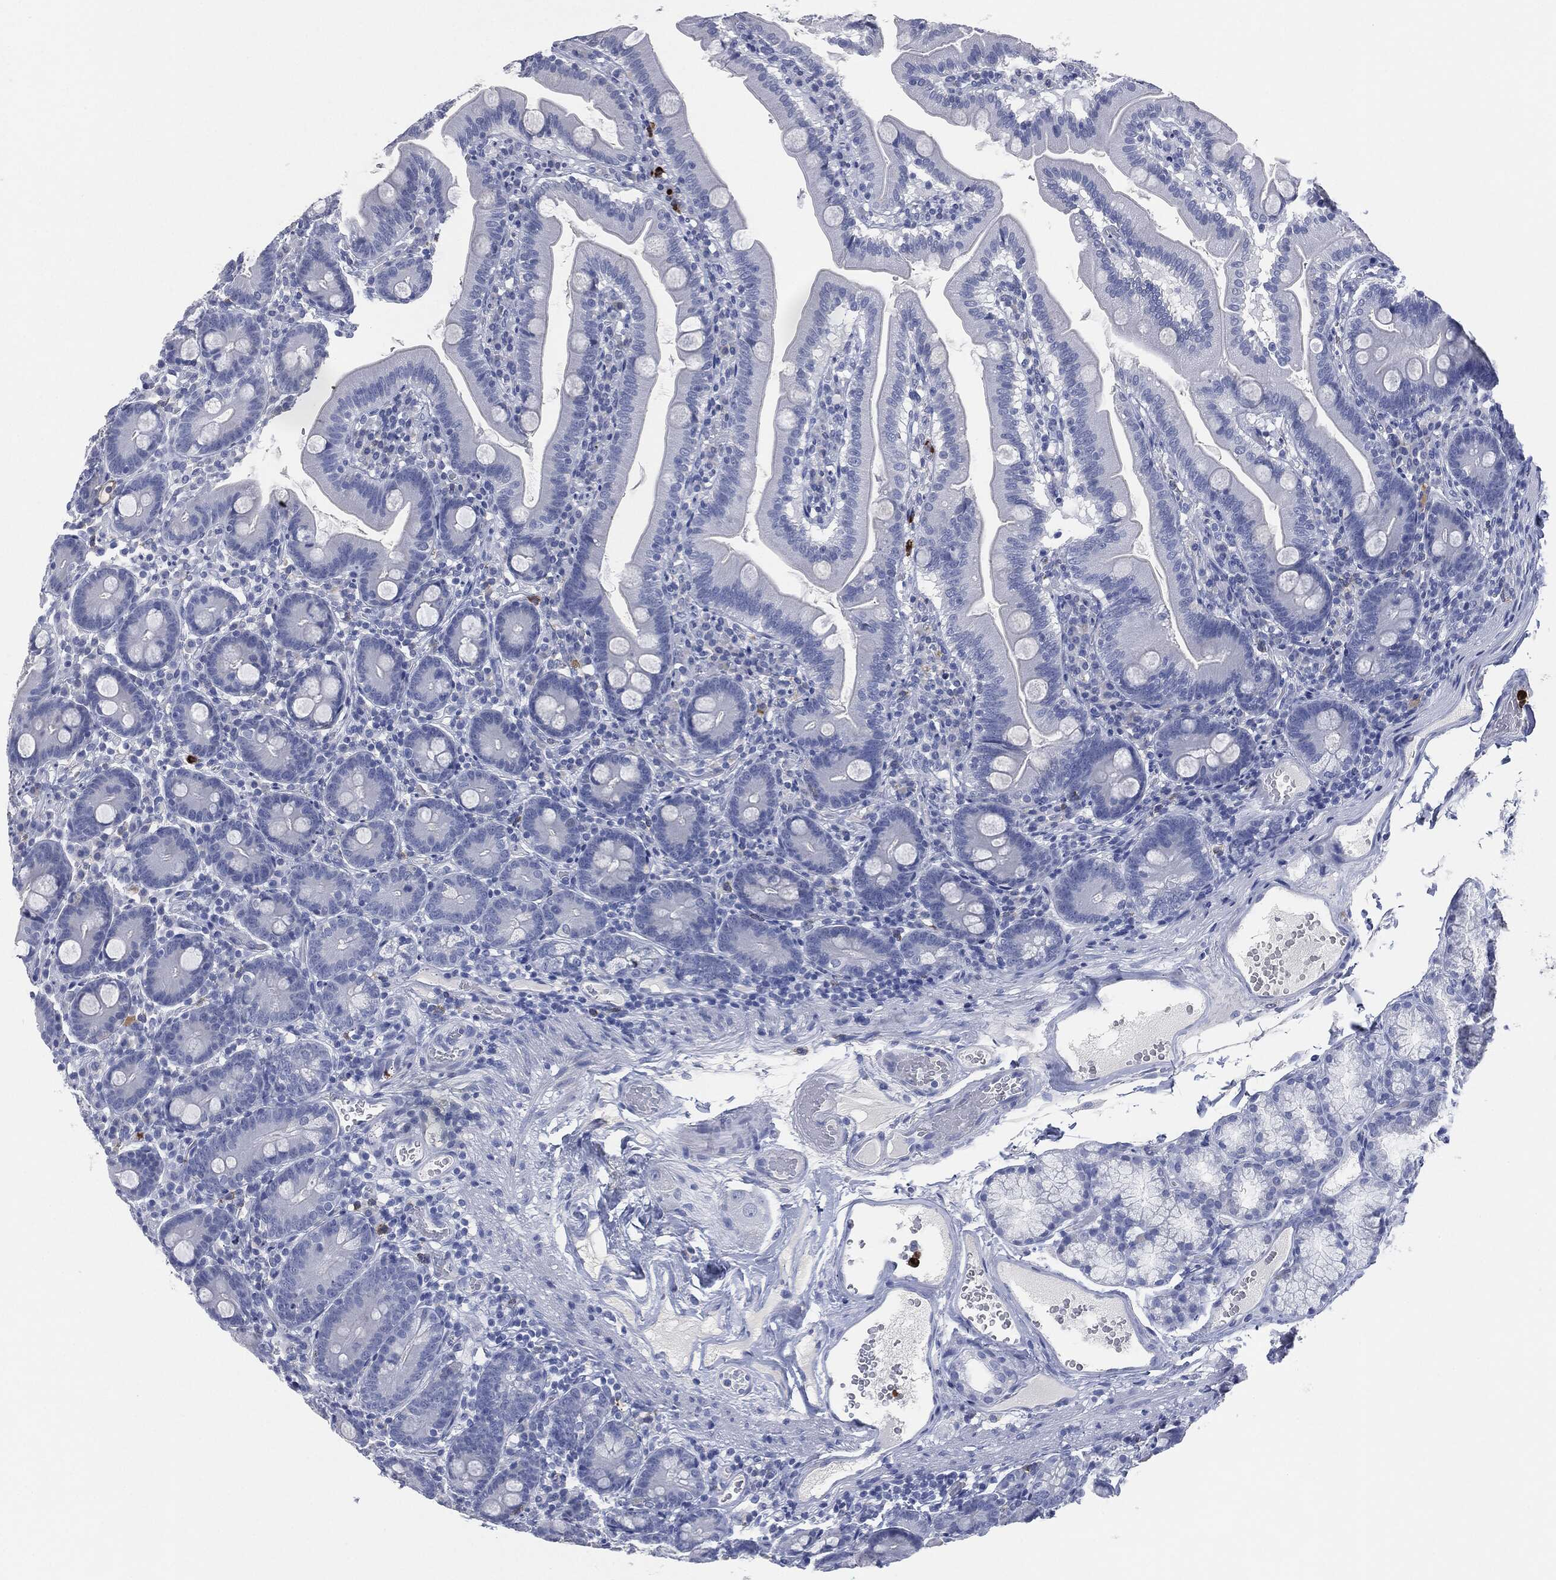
{"staining": {"intensity": "negative", "quantity": "none", "location": "none"}, "tissue": "duodenum", "cell_type": "Glandular cells", "image_type": "normal", "snomed": [{"axis": "morphology", "description": "Normal tissue, NOS"}, {"axis": "topography", "description": "Duodenum"}], "caption": "This is an IHC image of unremarkable duodenum. There is no expression in glandular cells.", "gene": "CEACAM8", "patient": {"sex": "female", "age": 67}}